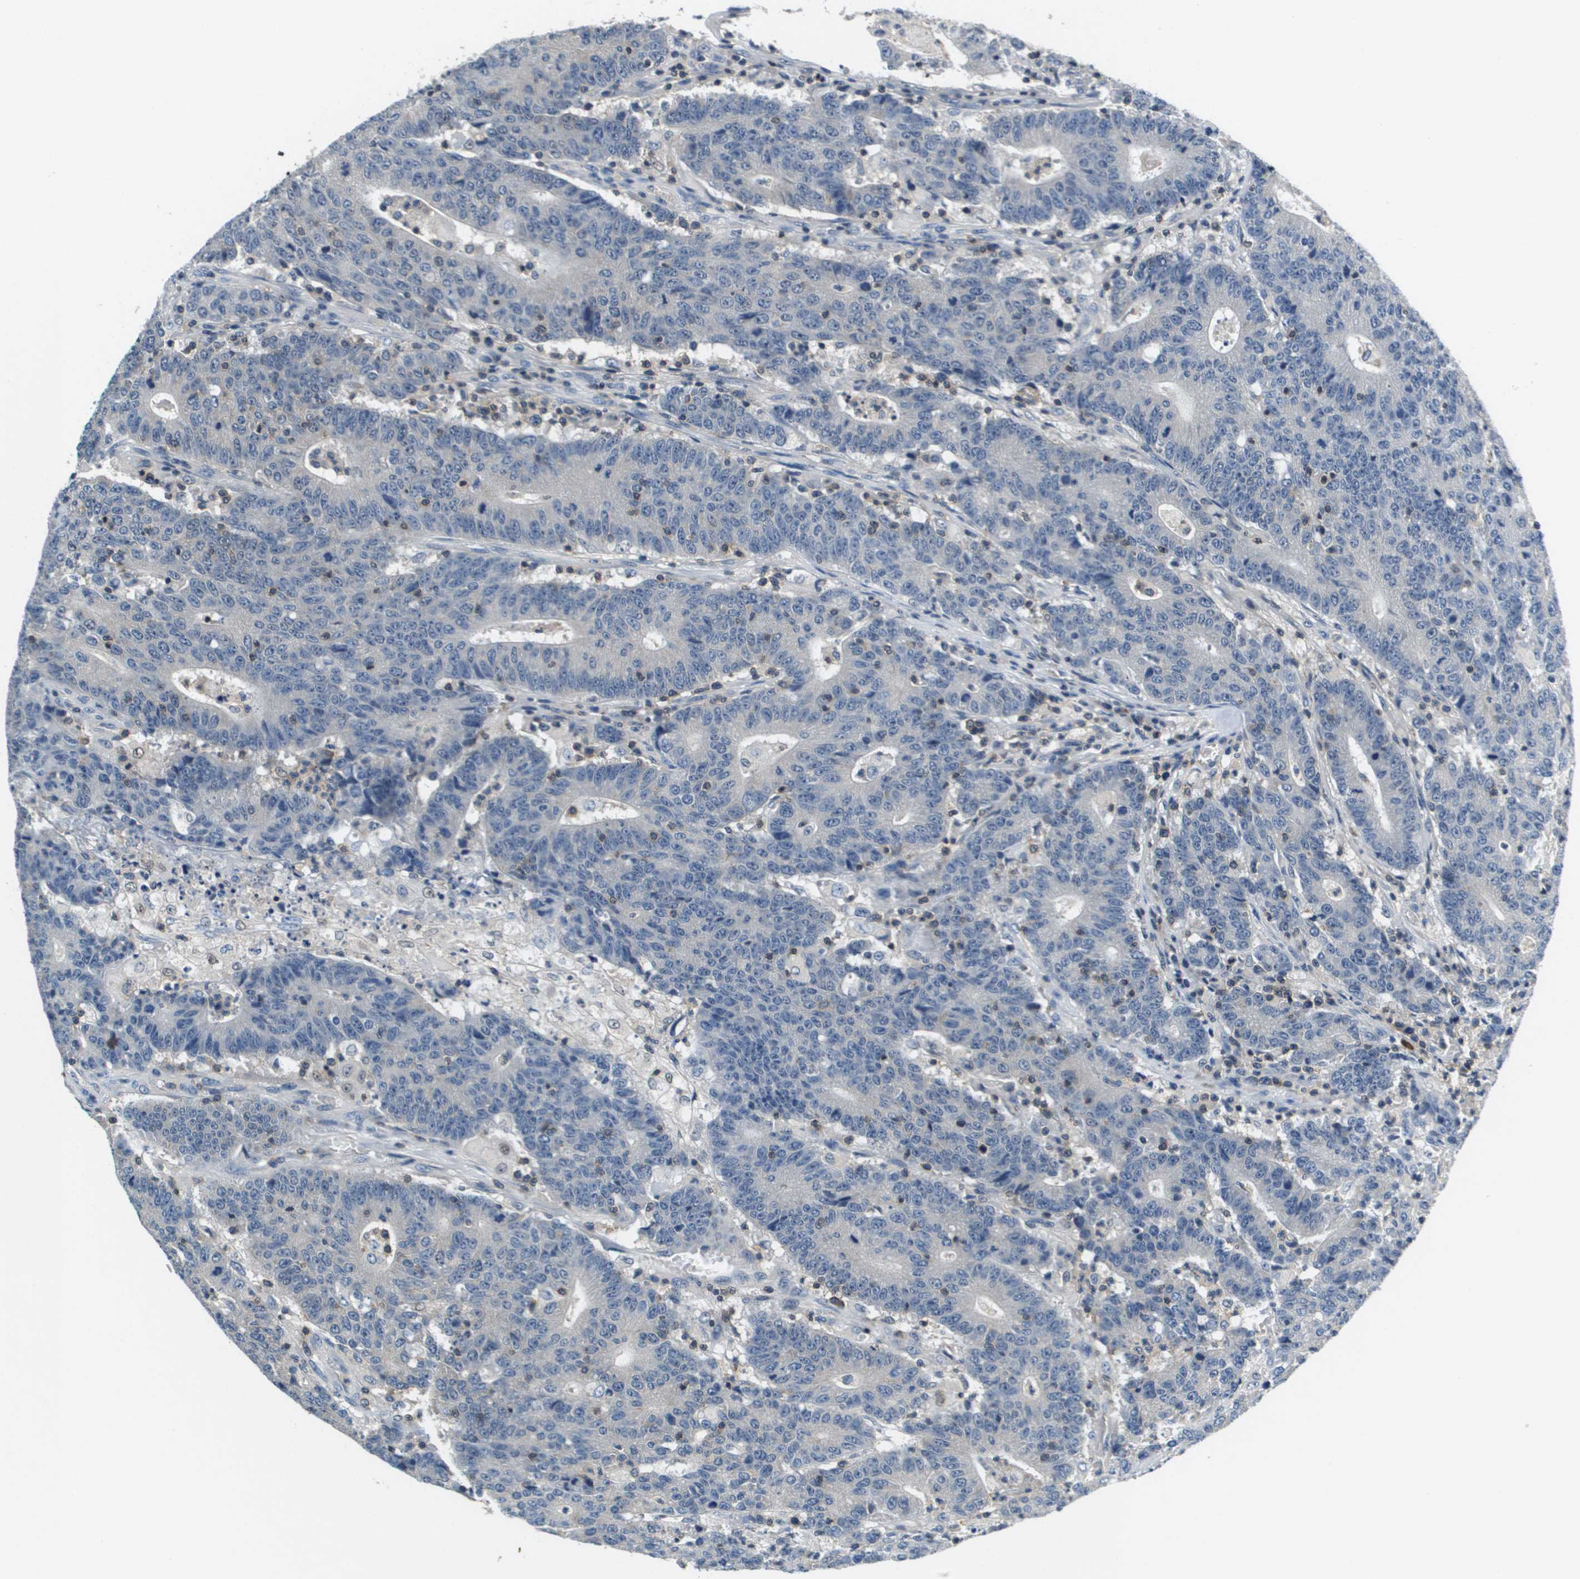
{"staining": {"intensity": "negative", "quantity": "none", "location": "none"}, "tissue": "colorectal cancer", "cell_type": "Tumor cells", "image_type": "cancer", "snomed": [{"axis": "morphology", "description": "Normal tissue, NOS"}, {"axis": "morphology", "description": "Adenocarcinoma, NOS"}, {"axis": "topography", "description": "Colon"}], "caption": "Image shows no significant protein expression in tumor cells of adenocarcinoma (colorectal). Nuclei are stained in blue.", "gene": "KCNQ5", "patient": {"sex": "female", "age": 75}}